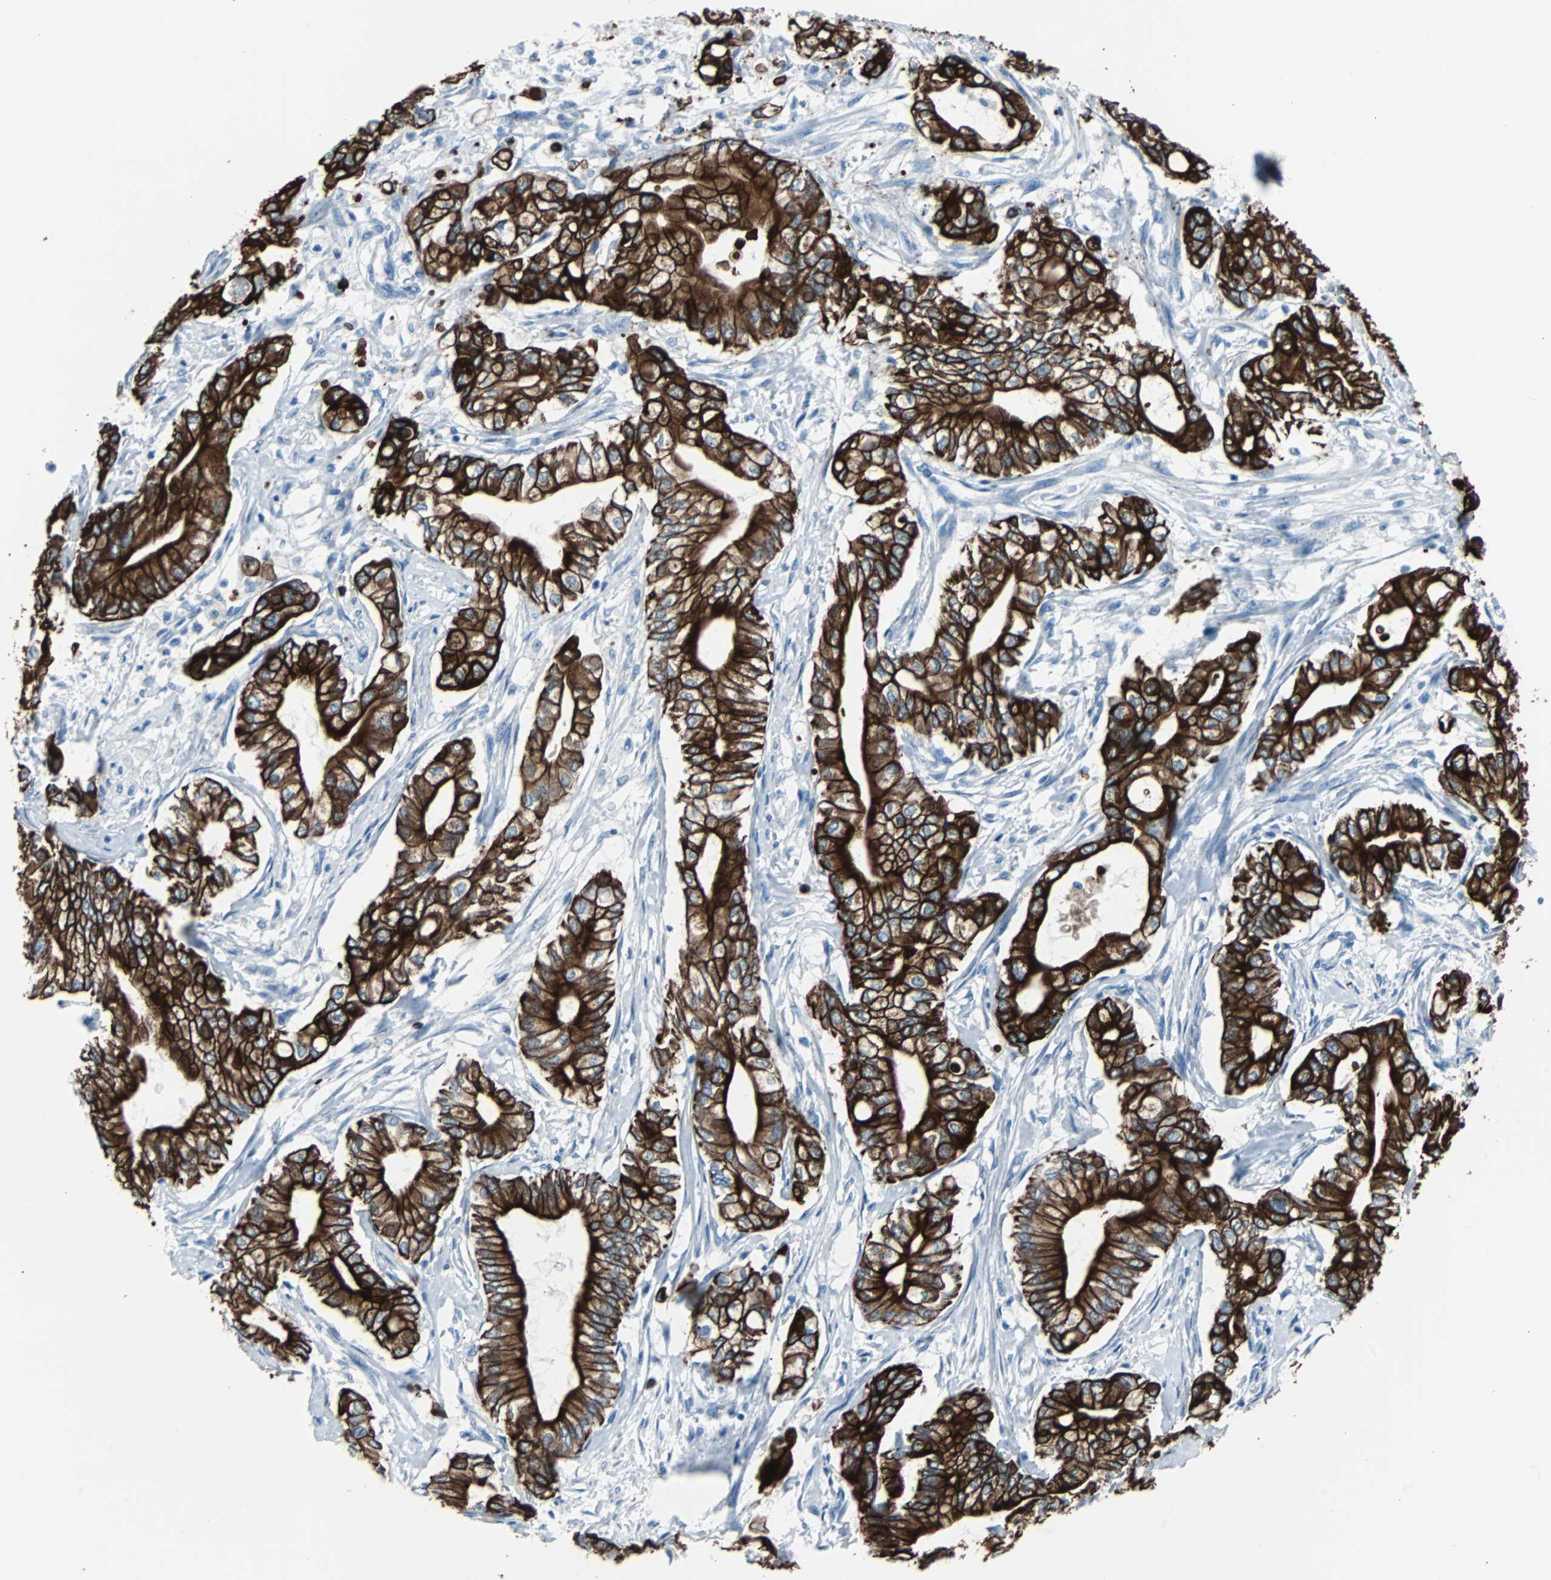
{"staining": {"intensity": "strong", "quantity": ">75%", "location": "cytoplasmic/membranous"}, "tissue": "pancreatic cancer", "cell_type": "Tumor cells", "image_type": "cancer", "snomed": [{"axis": "morphology", "description": "Adenocarcinoma, NOS"}, {"axis": "topography", "description": "Pancreas"}], "caption": "Pancreatic adenocarcinoma was stained to show a protein in brown. There is high levels of strong cytoplasmic/membranous positivity in about >75% of tumor cells. (DAB IHC, brown staining for protein, blue staining for nuclei).", "gene": "KRT7", "patient": {"sex": "male", "age": 70}}